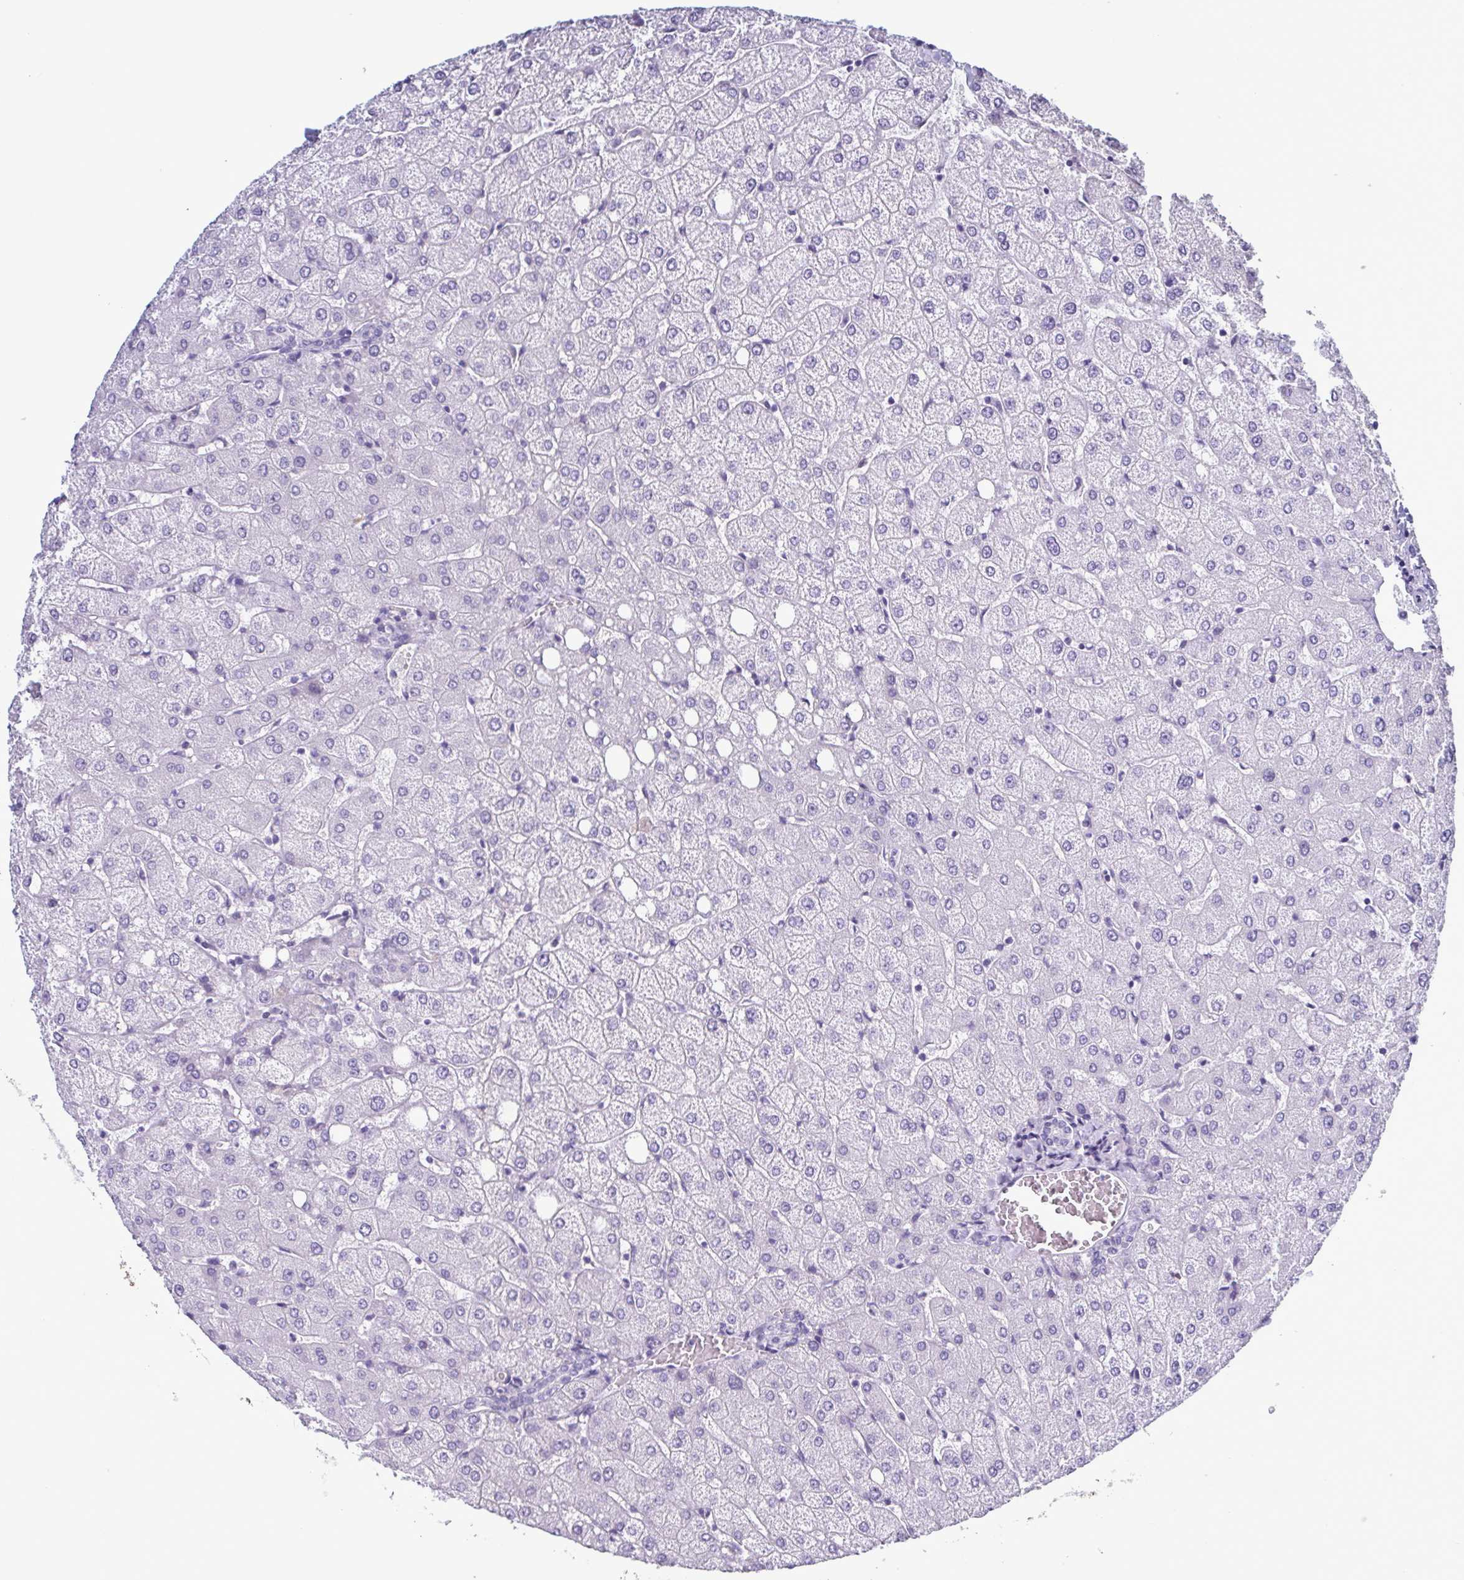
{"staining": {"intensity": "negative", "quantity": "none", "location": "none"}, "tissue": "liver", "cell_type": "Cholangiocytes", "image_type": "normal", "snomed": [{"axis": "morphology", "description": "Normal tissue, NOS"}, {"axis": "topography", "description": "Liver"}], "caption": "Photomicrograph shows no significant protein expression in cholangiocytes of benign liver.", "gene": "INAFM1", "patient": {"sex": "female", "age": 54}}